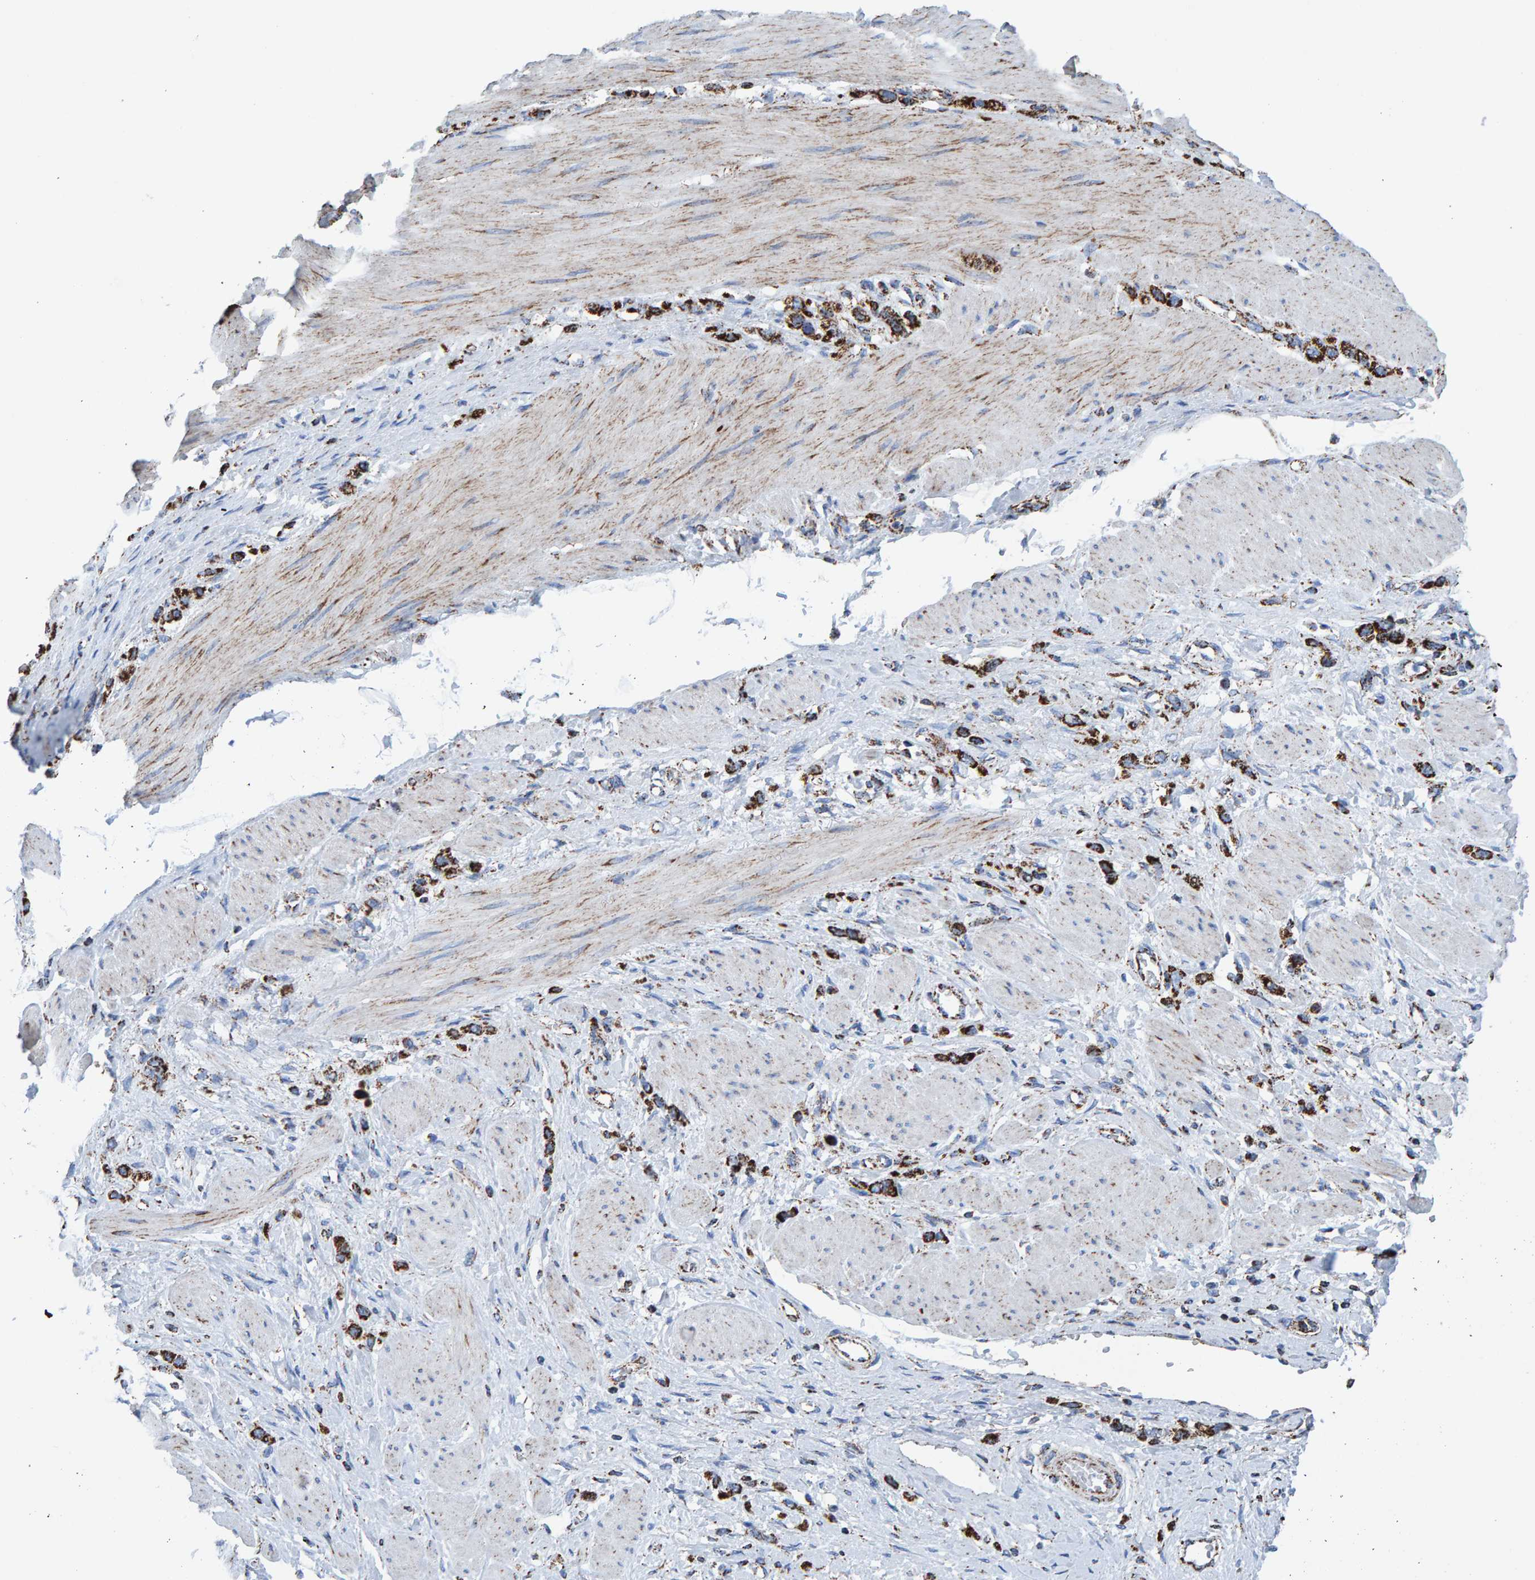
{"staining": {"intensity": "strong", "quantity": ">75%", "location": "cytoplasmic/membranous"}, "tissue": "stomach cancer", "cell_type": "Tumor cells", "image_type": "cancer", "snomed": [{"axis": "morphology", "description": "Adenocarcinoma, NOS"}, {"axis": "topography", "description": "Stomach"}], "caption": "This micrograph reveals immunohistochemistry staining of stomach cancer (adenocarcinoma), with high strong cytoplasmic/membranous positivity in about >75% of tumor cells.", "gene": "ENSG00000262660", "patient": {"sex": "female", "age": 65}}